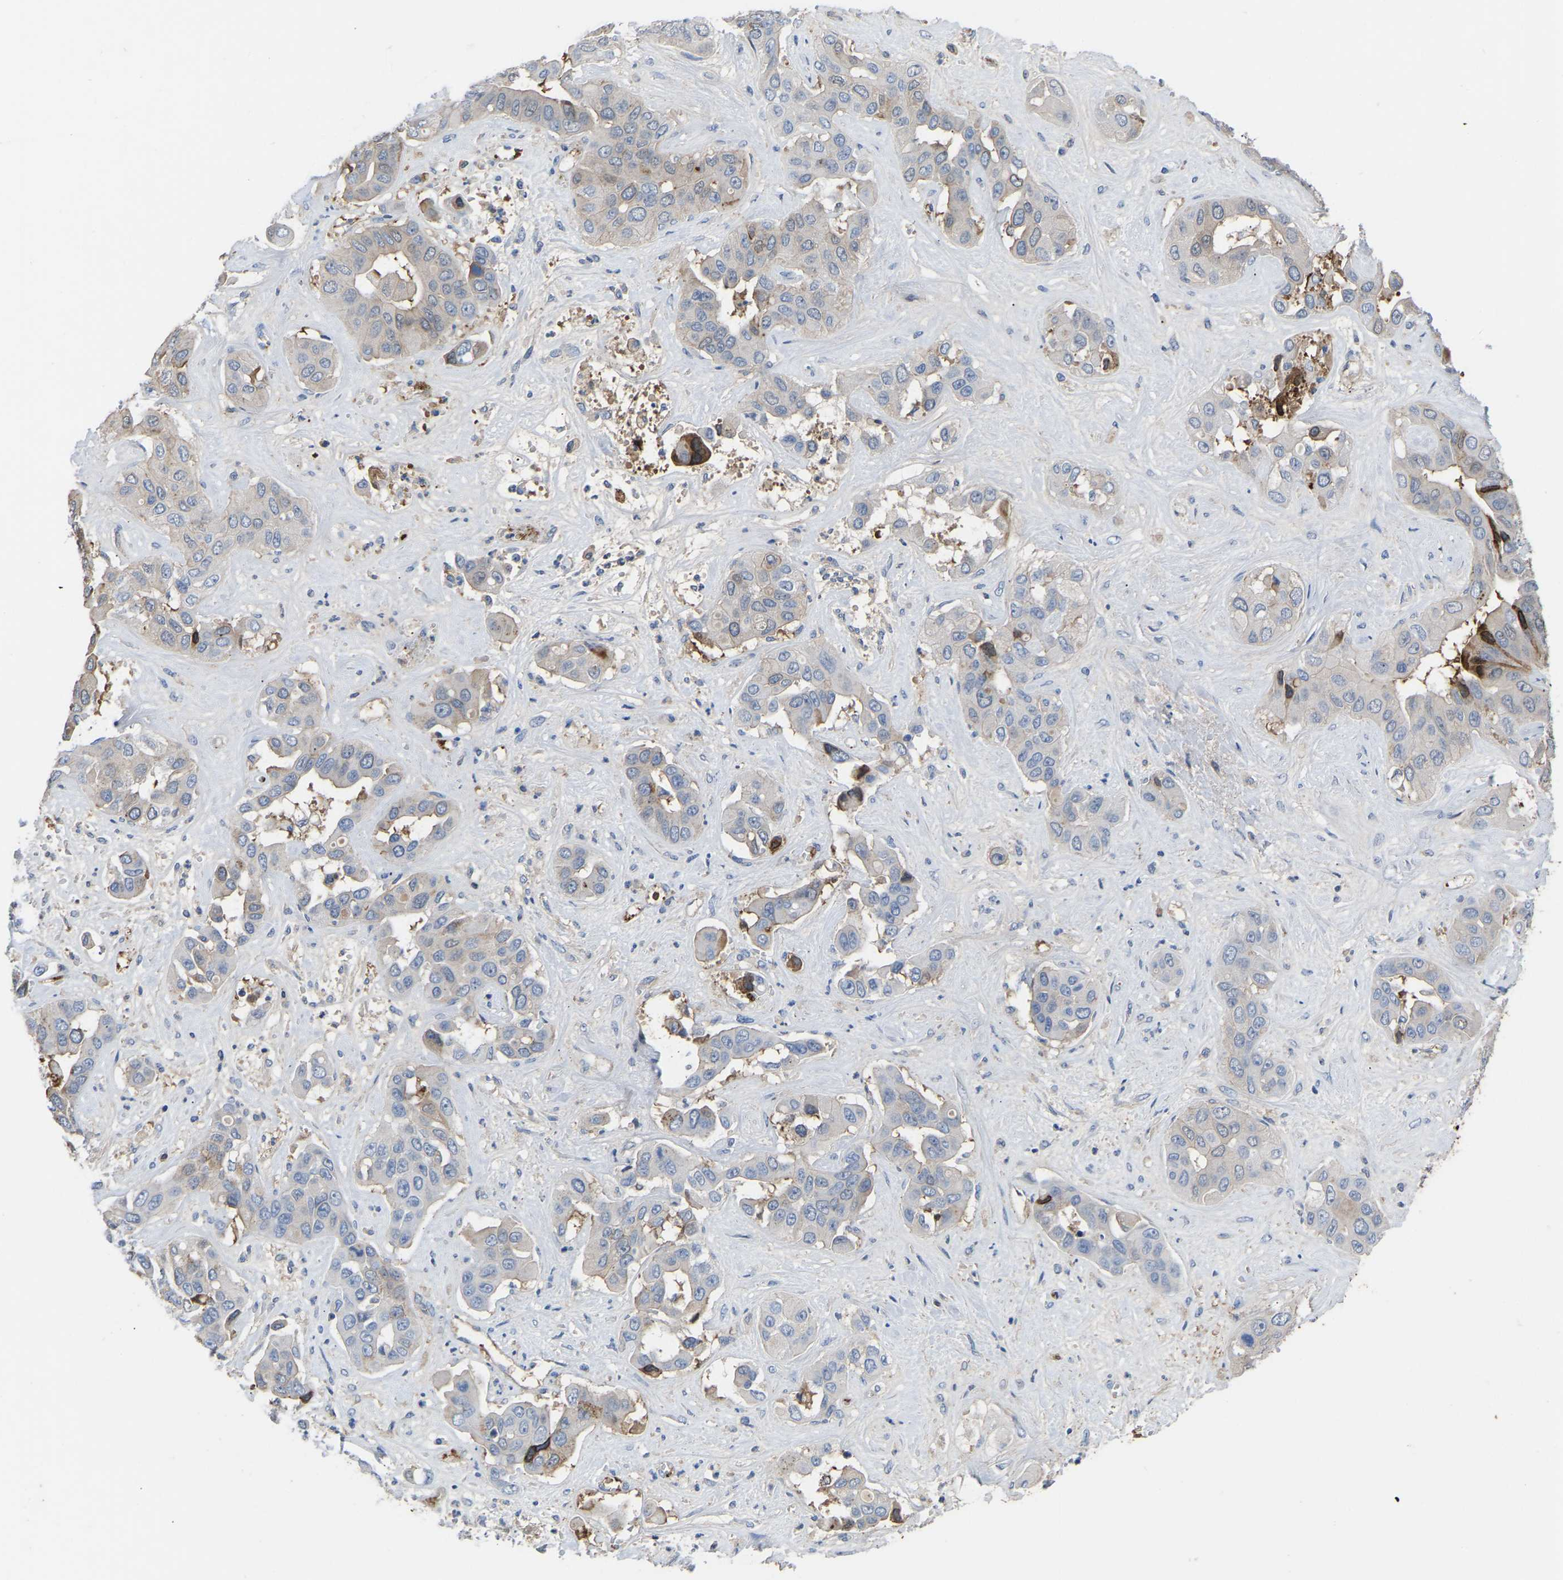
{"staining": {"intensity": "moderate", "quantity": "<25%", "location": "cytoplasmic/membranous"}, "tissue": "liver cancer", "cell_type": "Tumor cells", "image_type": "cancer", "snomed": [{"axis": "morphology", "description": "Cholangiocarcinoma"}, {"axis": "topography", "description": "Liver"}], "caption": "Immunohistochemical staining of liver cancer exhibits low levels of moderate cytoplasmic/membranous positivity in approximately <25% of tumor cells.", "gene": "ZNF449", "patient": {"sex": "female", "age": 52}}